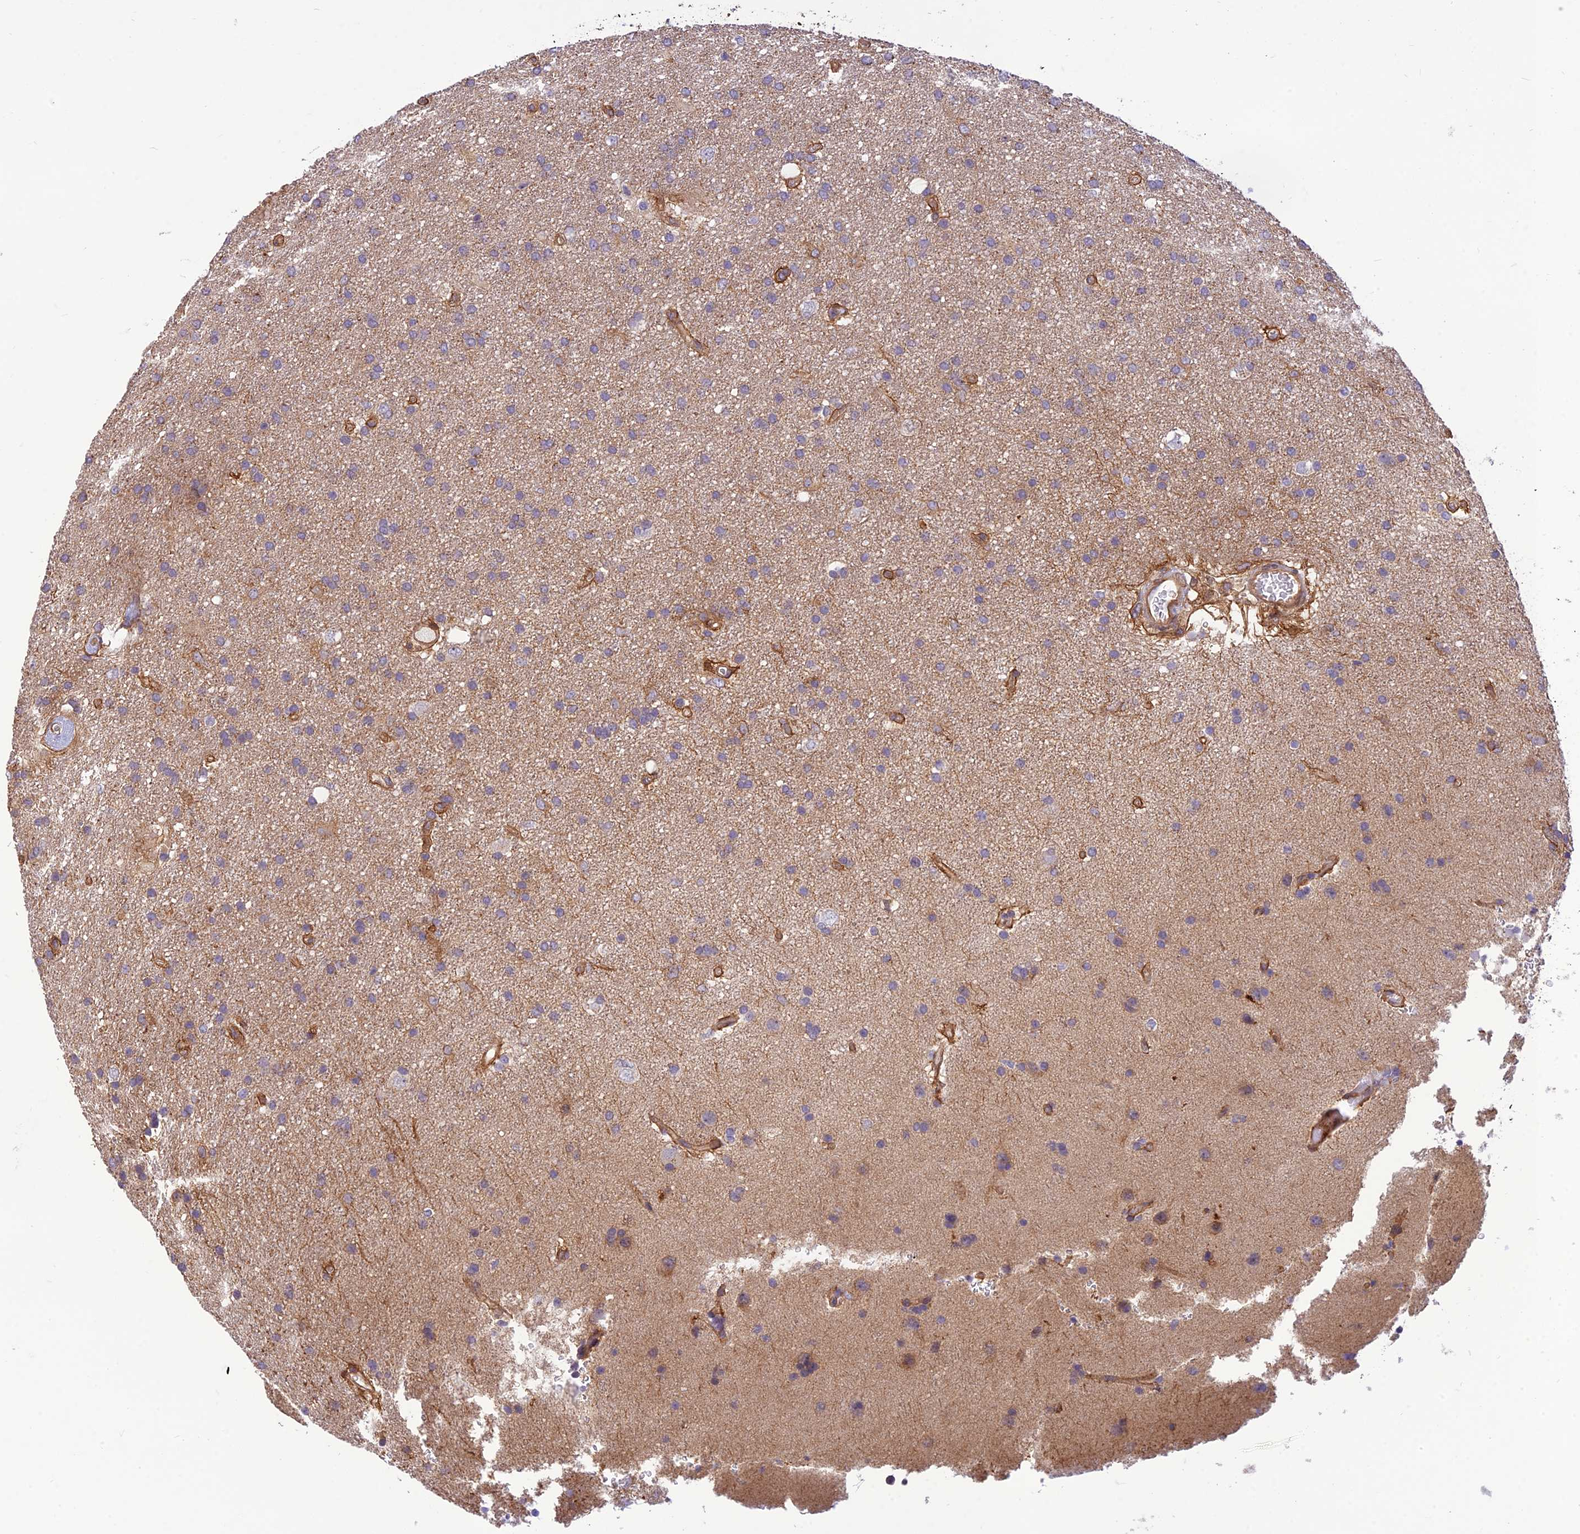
{"staining": {"intensity": "negative", "quantity": "none", "location": "none"}, "tissue": "glioma", "cell_type": "Tumor cells", "image_type": "cancer", "snomed": [{"axis": "morphology", "description": "Glioma, malignant, Low grade"}, {"axis": "topography", "description": "Brain"}], "caption": "An image of human glioma is negative for staining in tumor cells.", "gene": "HPSE2", "patient": {"sex": "male", "age": 66}}